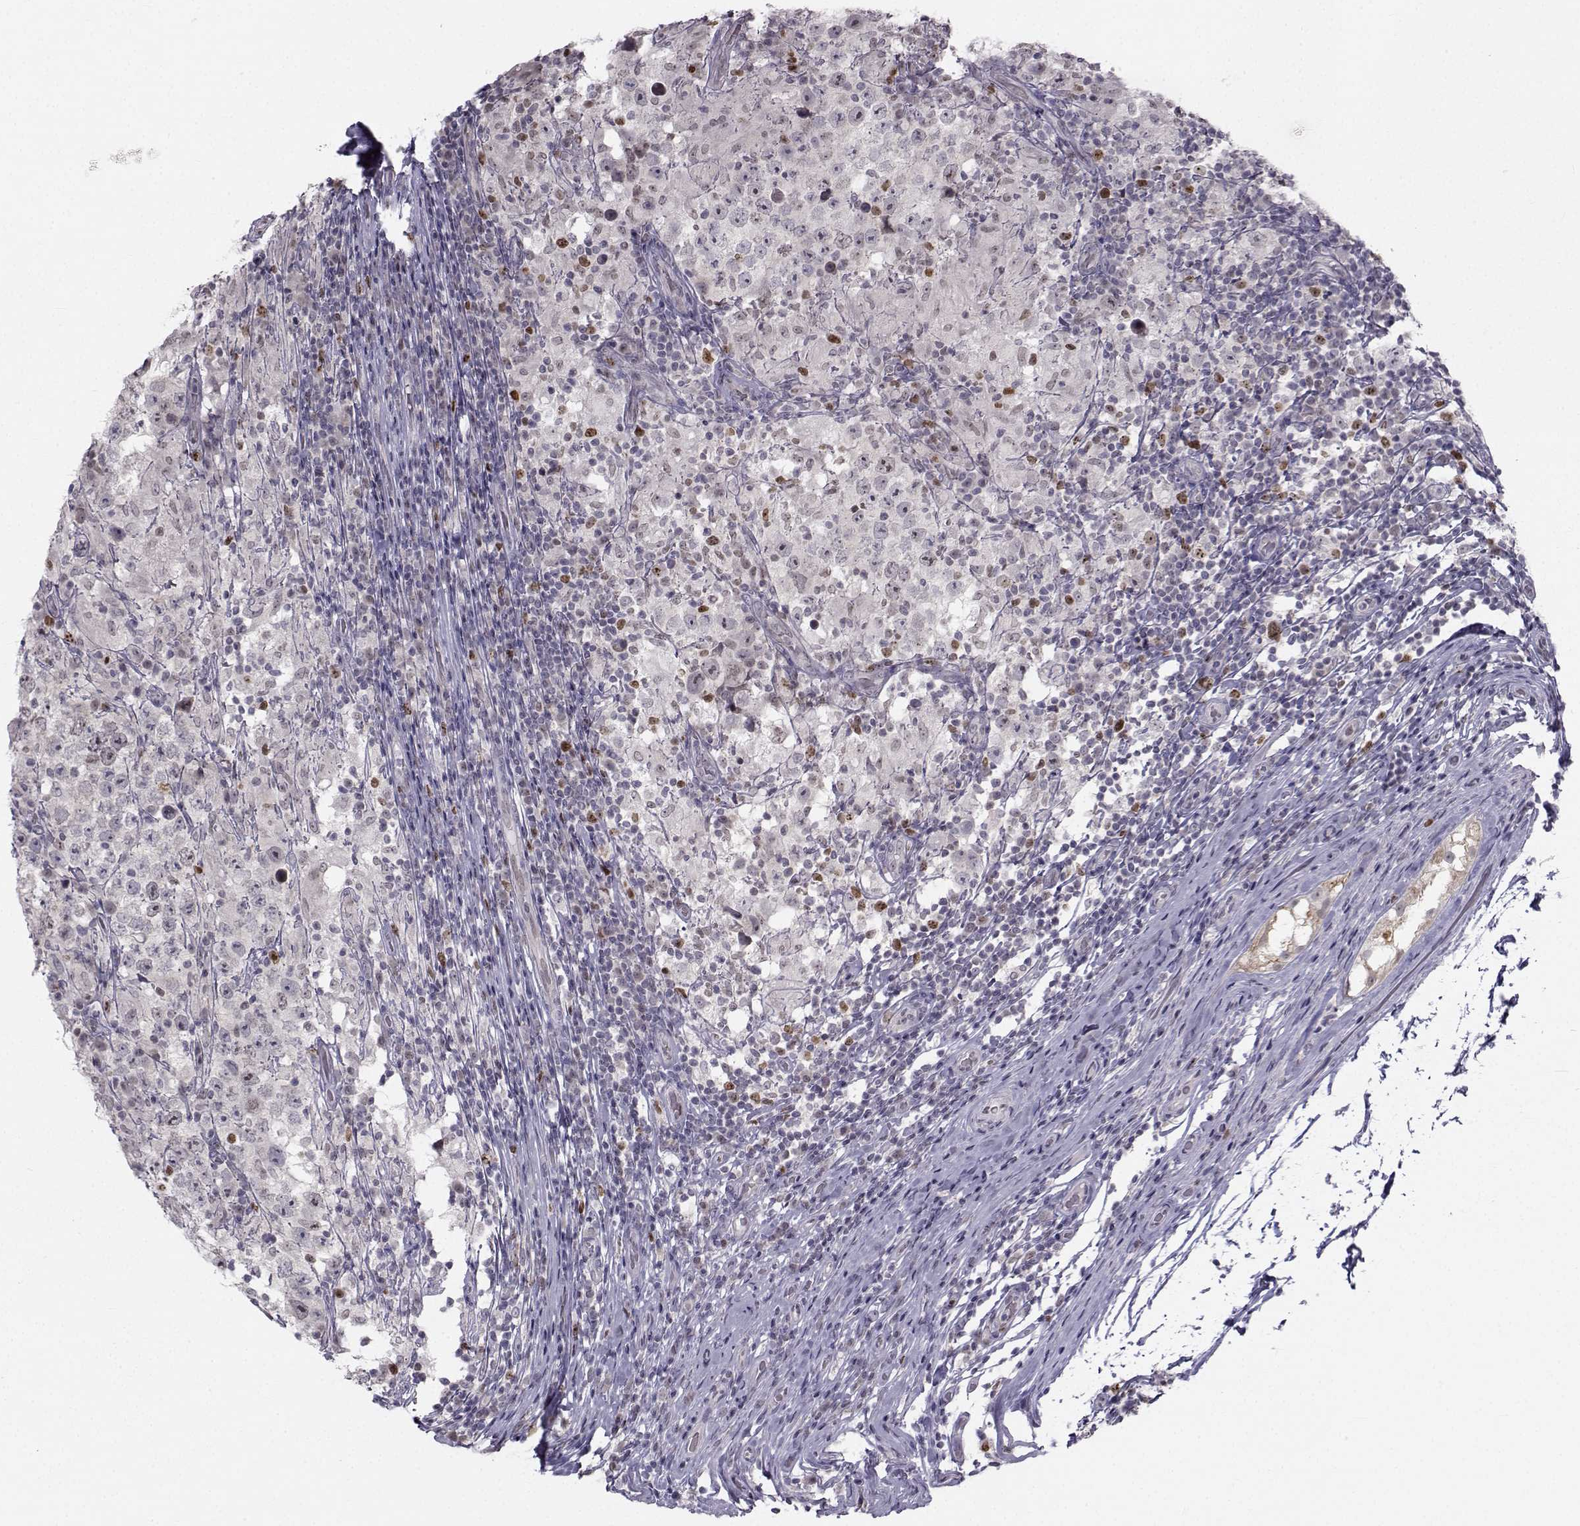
{"staining": {"intensity": "moderate", "quantity": "<25%", "location": "nuclear"}, "tissue": "testis cancer", "cell_type": "Tumor cells", "image_type": "cancer", "snomed": [{"axis": "morphology", "description": "Seminoma, NOS"}, {"axis": "morphology", "description": "Carcinoma, Embryonal, NOS"}, {"axis": "topography", "description": "Testis"}], "caption": "IHC micrograph of testis cancer stained for a protein (brown), which shows low levels of moderate nuclear staining in about <25% of tumor cells.", "gene": "LRP8", "patient": {"sex": "male", "age": 41}}